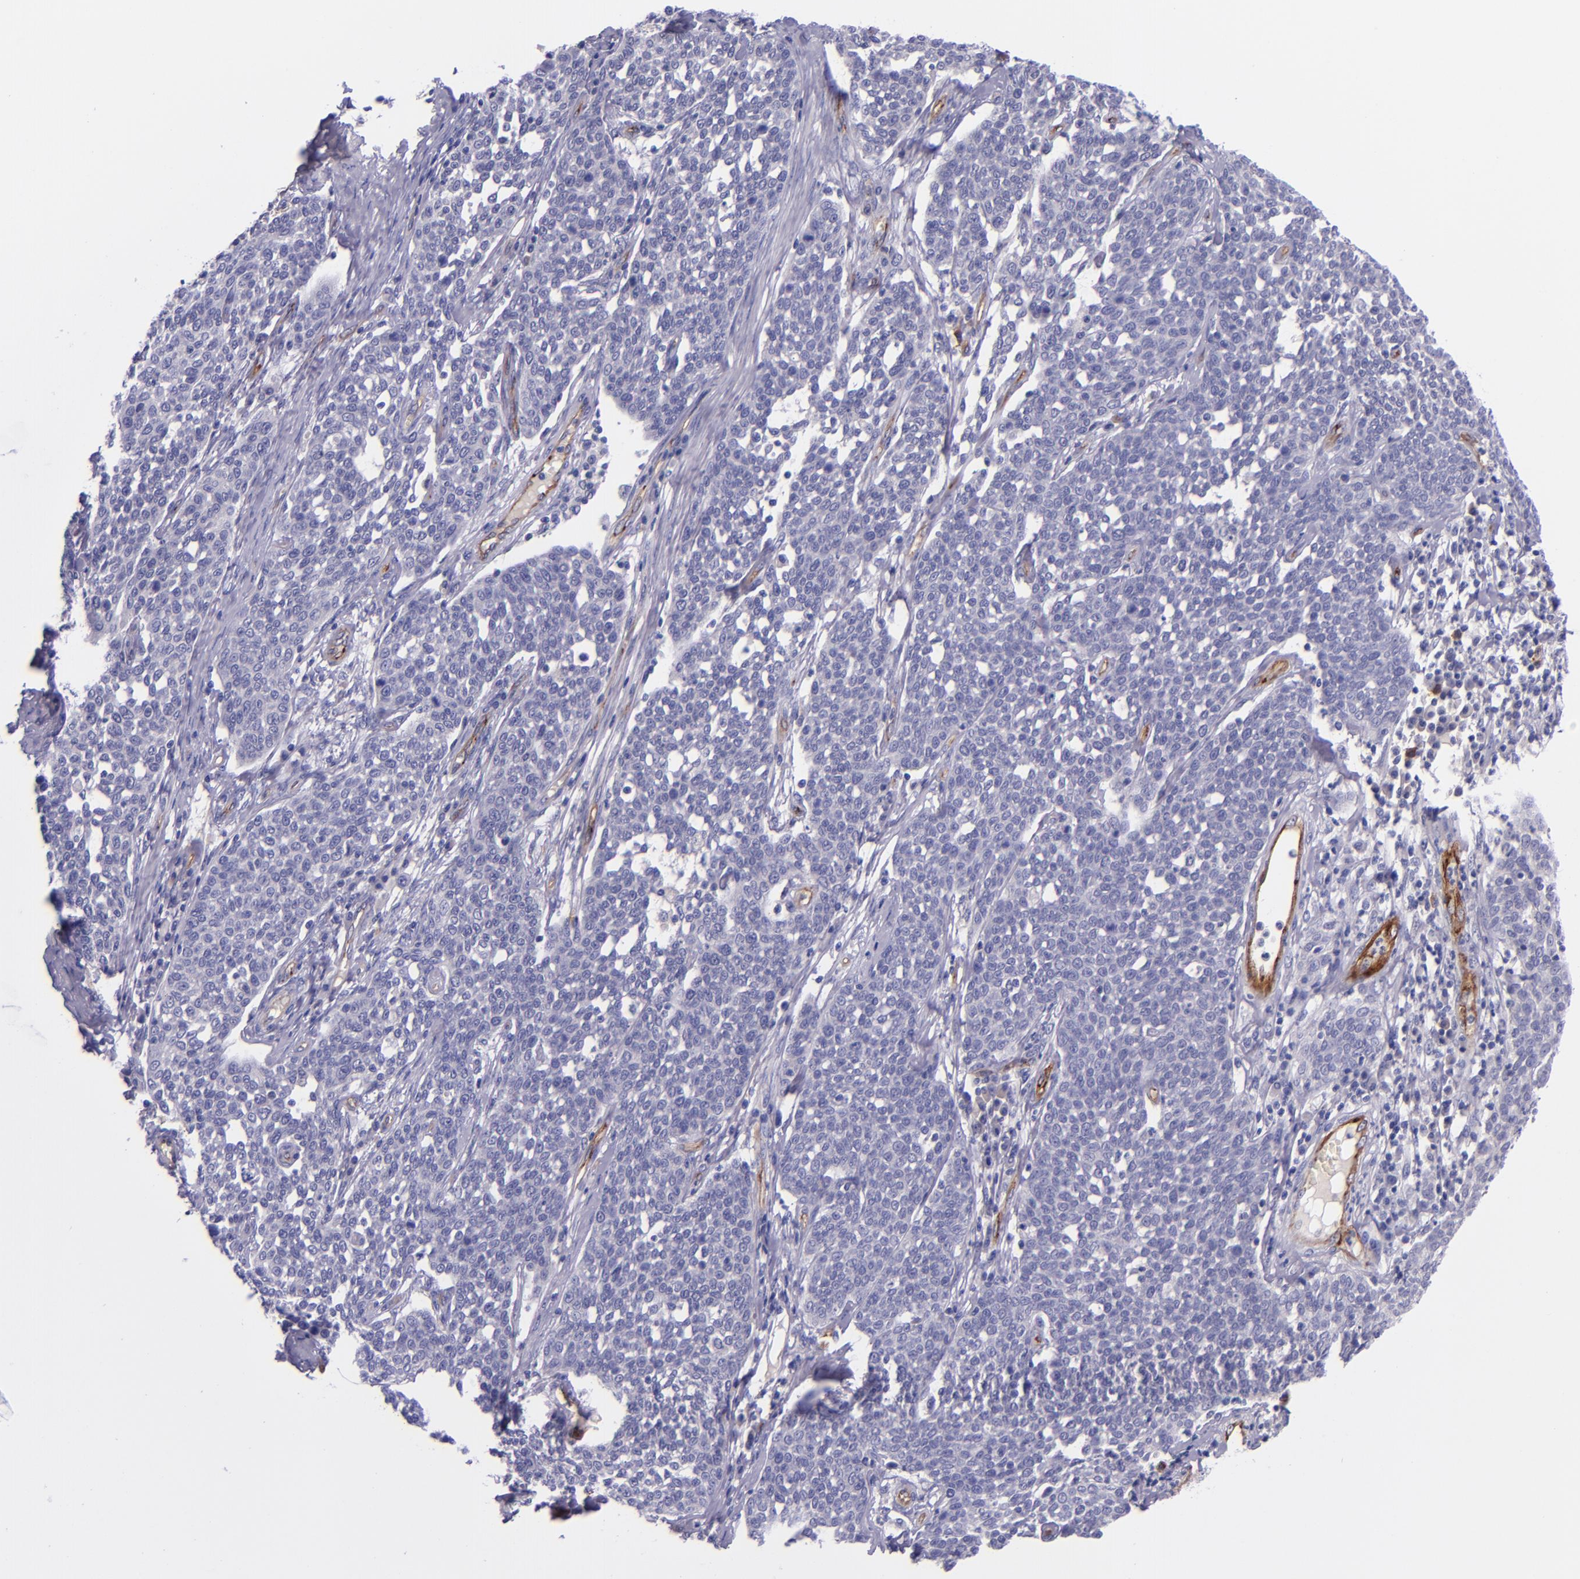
{"staining": {"intensity": "negative", "quantity": "none", "location": "none"}, "tissue": "cervical cancer", "cell_type": "Tumor cells", "image_type": "cancer", "snomed": [{"axis": "morphology", "description": "Squamous cell carcinoma, NOS"}, {"axis": "topography", "description": "Cervix"}], "caption": "IHC of cervical cancer demonstrates no expression in tumor cells. (DAB immunohistochemistry (IHC), high magnification).", "gene": "NOS3", "patient": {"sex": "female", "age": 34}}